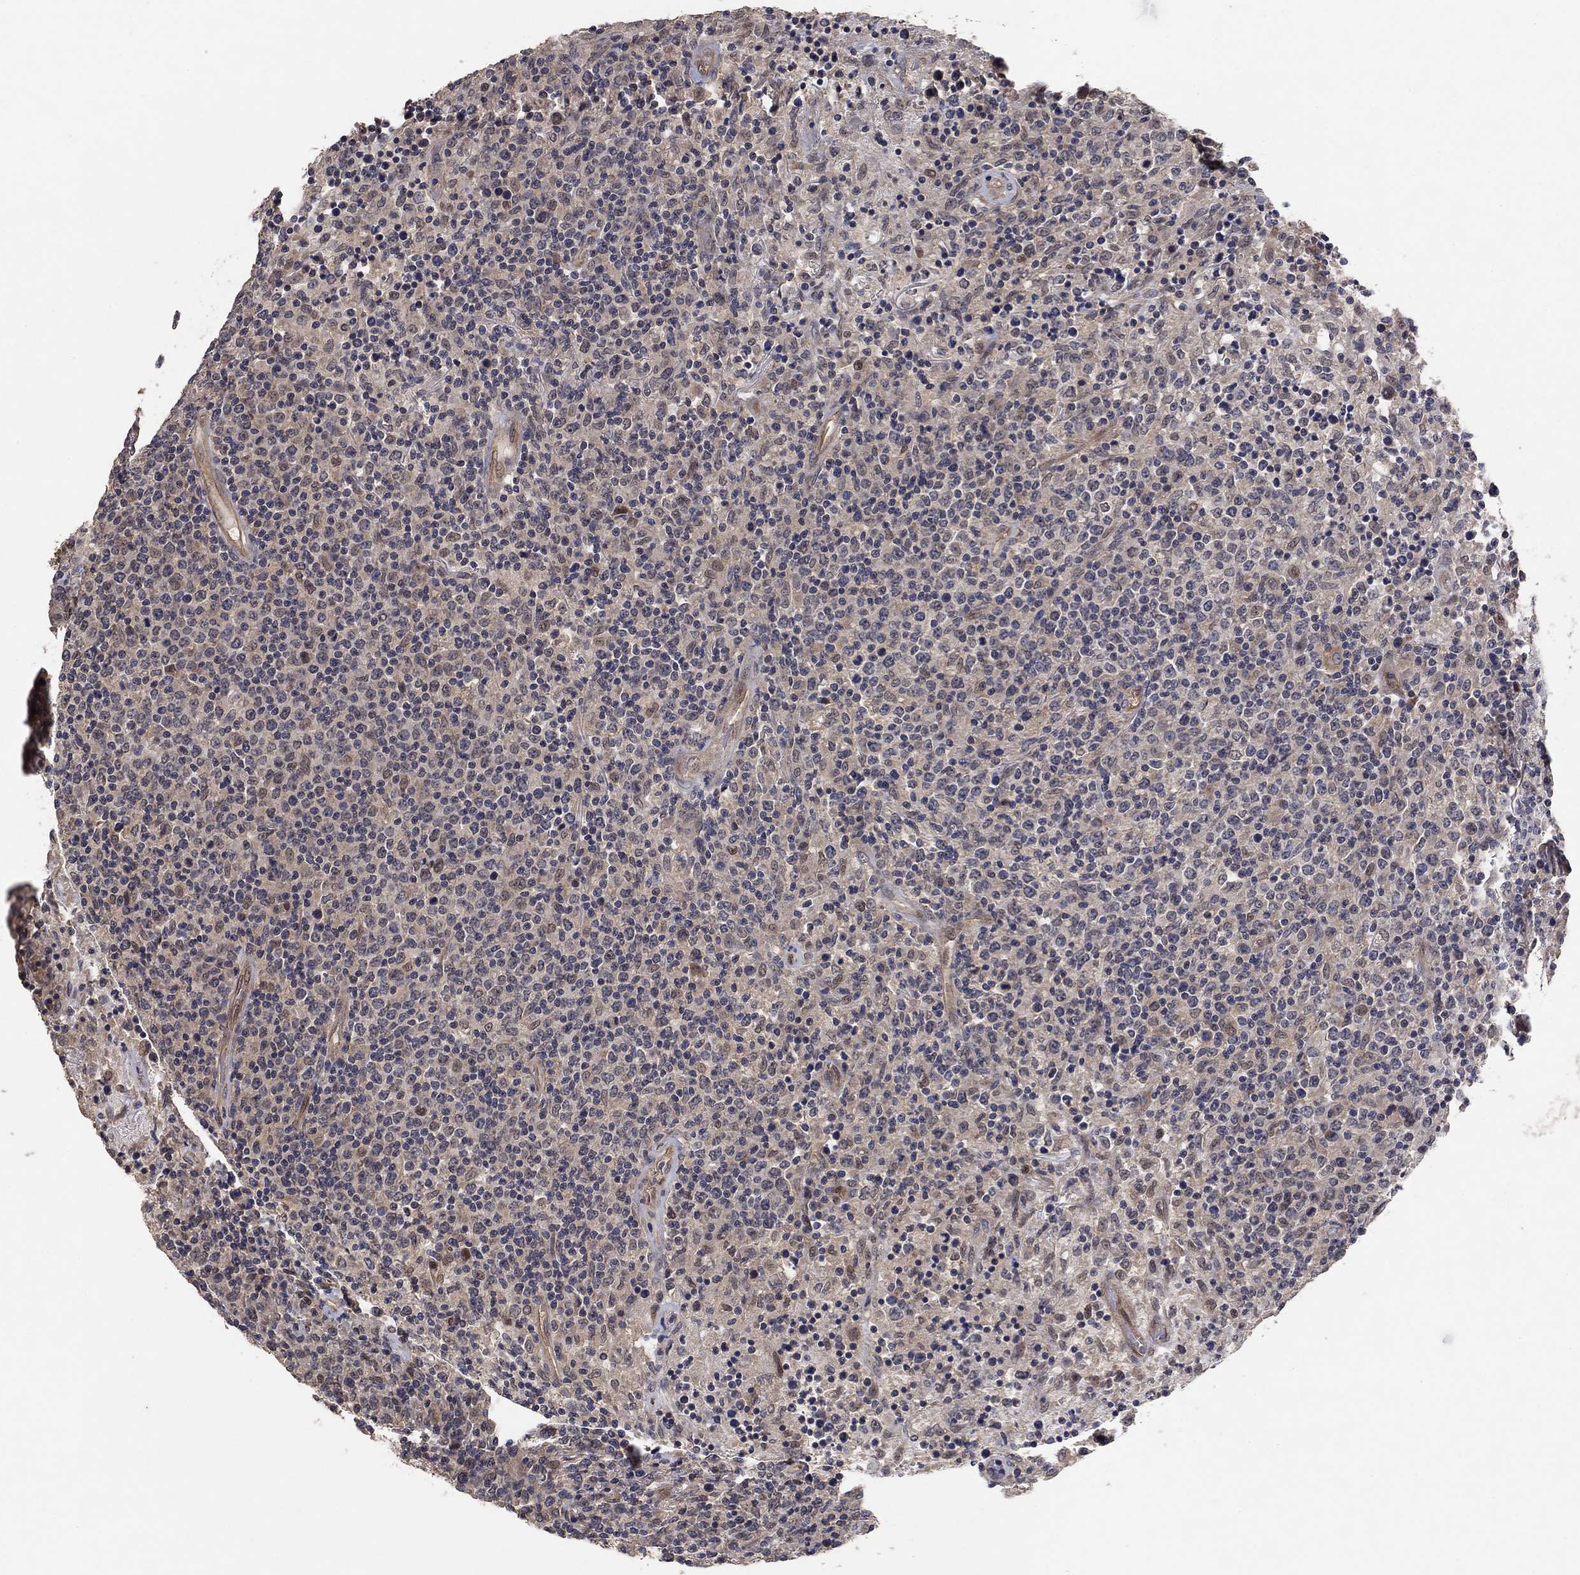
{"staining": {"intensity": "negative", "quantity": "none", "location": "none"}, "tissue": "lymphoma", "cell_type": "Tumor cells", "image_type": "cancer", "snomed": [{"axis": "morphology", "description": "Malignant lymphoma, non-Hodgkin's type, High grade"}, {"axis": "topography", "description": "Lung"}], "caption": "Tumor cells are negative for protein expression in human lymphoma.", "gene": "MCUR1", "patient": {"sex": "male", "age": 79}}